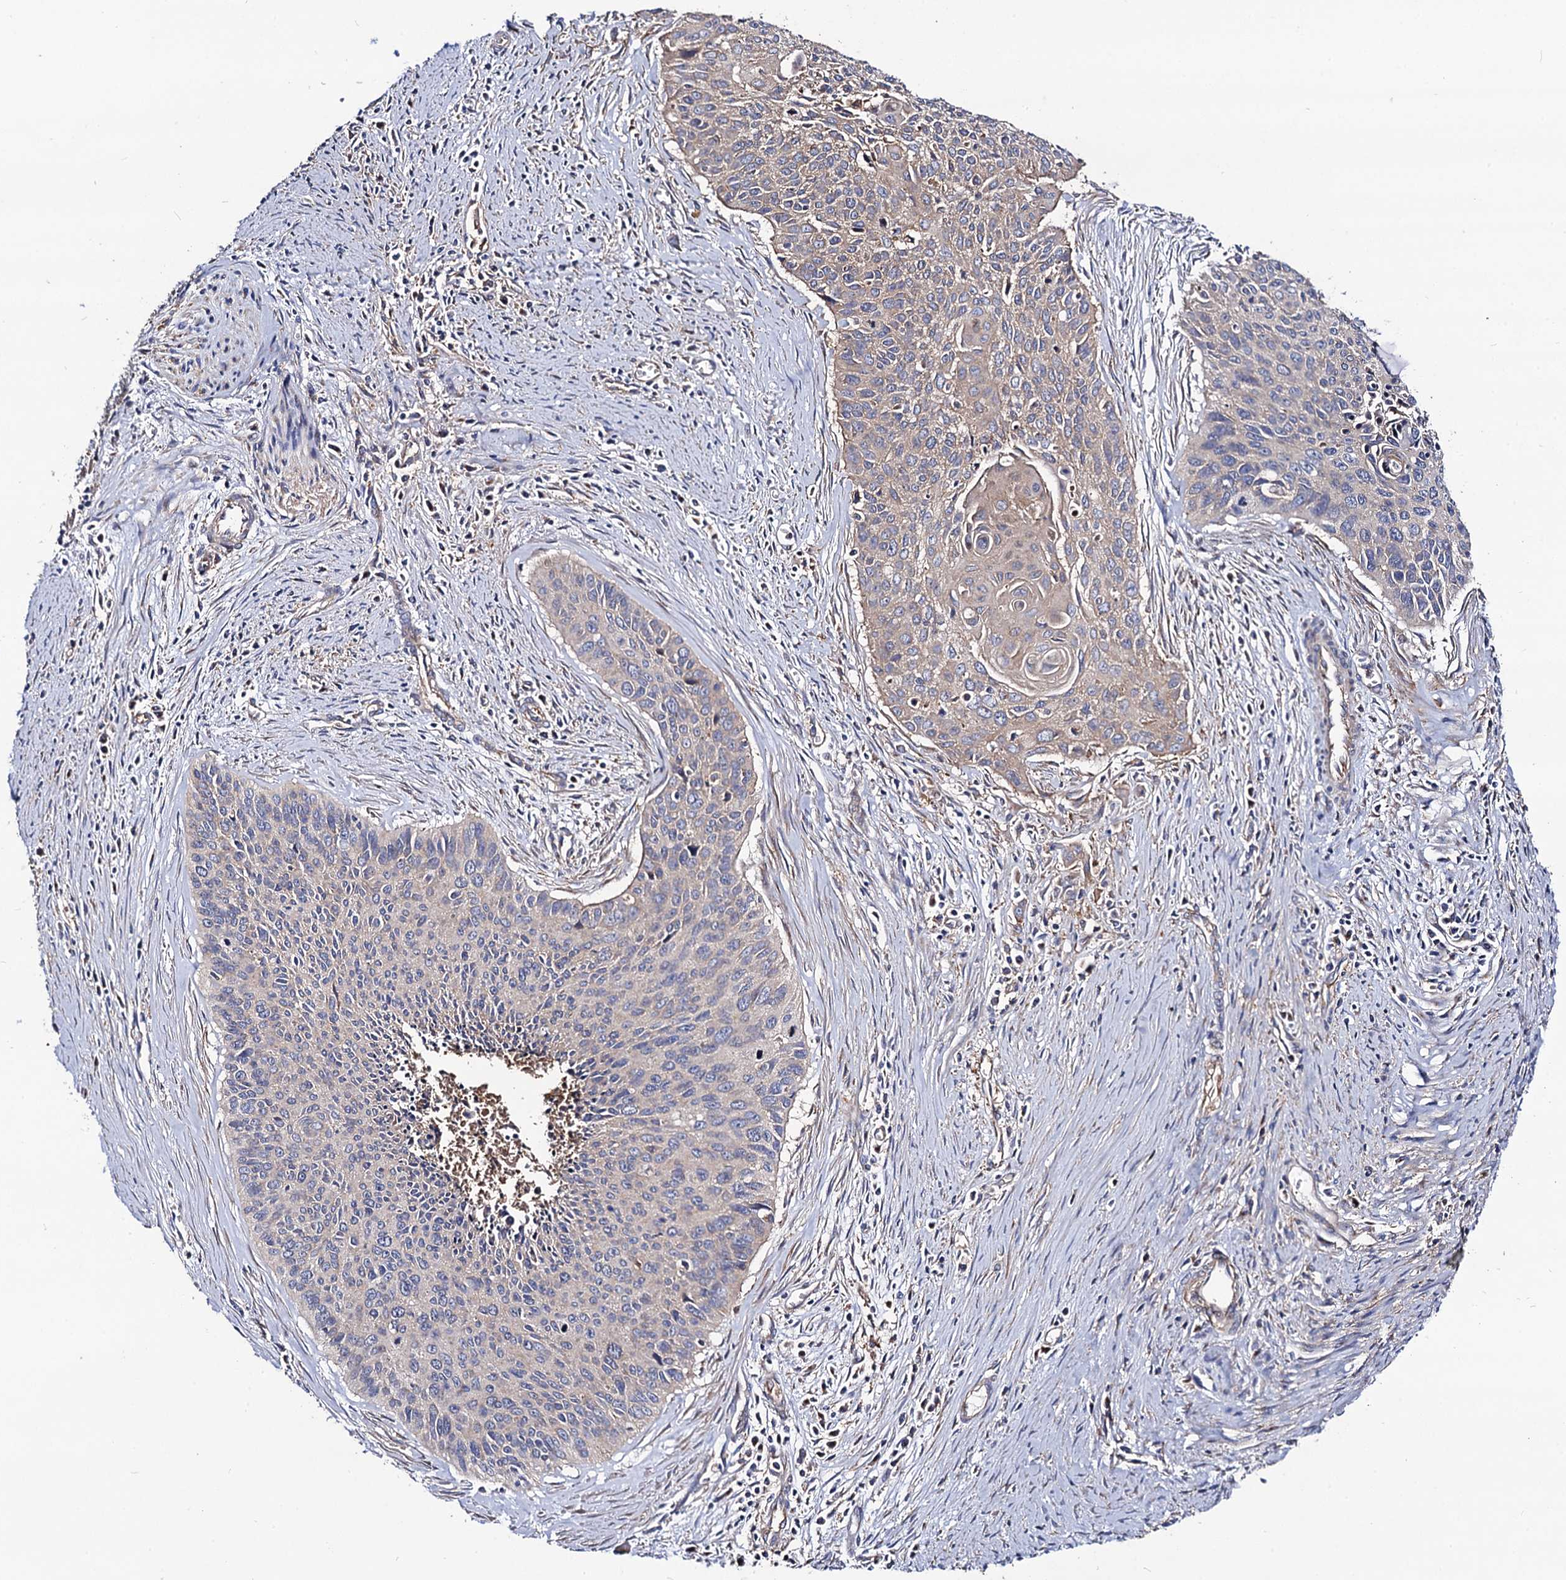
{"staining": {"intensity": "negative", "quantity": "none", "location": "none"}, "tissue": "cervical cancer", "cell_type": "Tumor cells", "image_type": "cancer", "snomed": [{"axis": "morphology", "description": "Squamous cell carcinoma, NOS"}, {"axis": "topography", "description": "Cervix"}], "caption": "Immunohistochemistry of human cervical cancer demonstrates no positivity in tumor cells.", "gene": "DYDC1", "patient": {"sex": "female", "age": 55}}